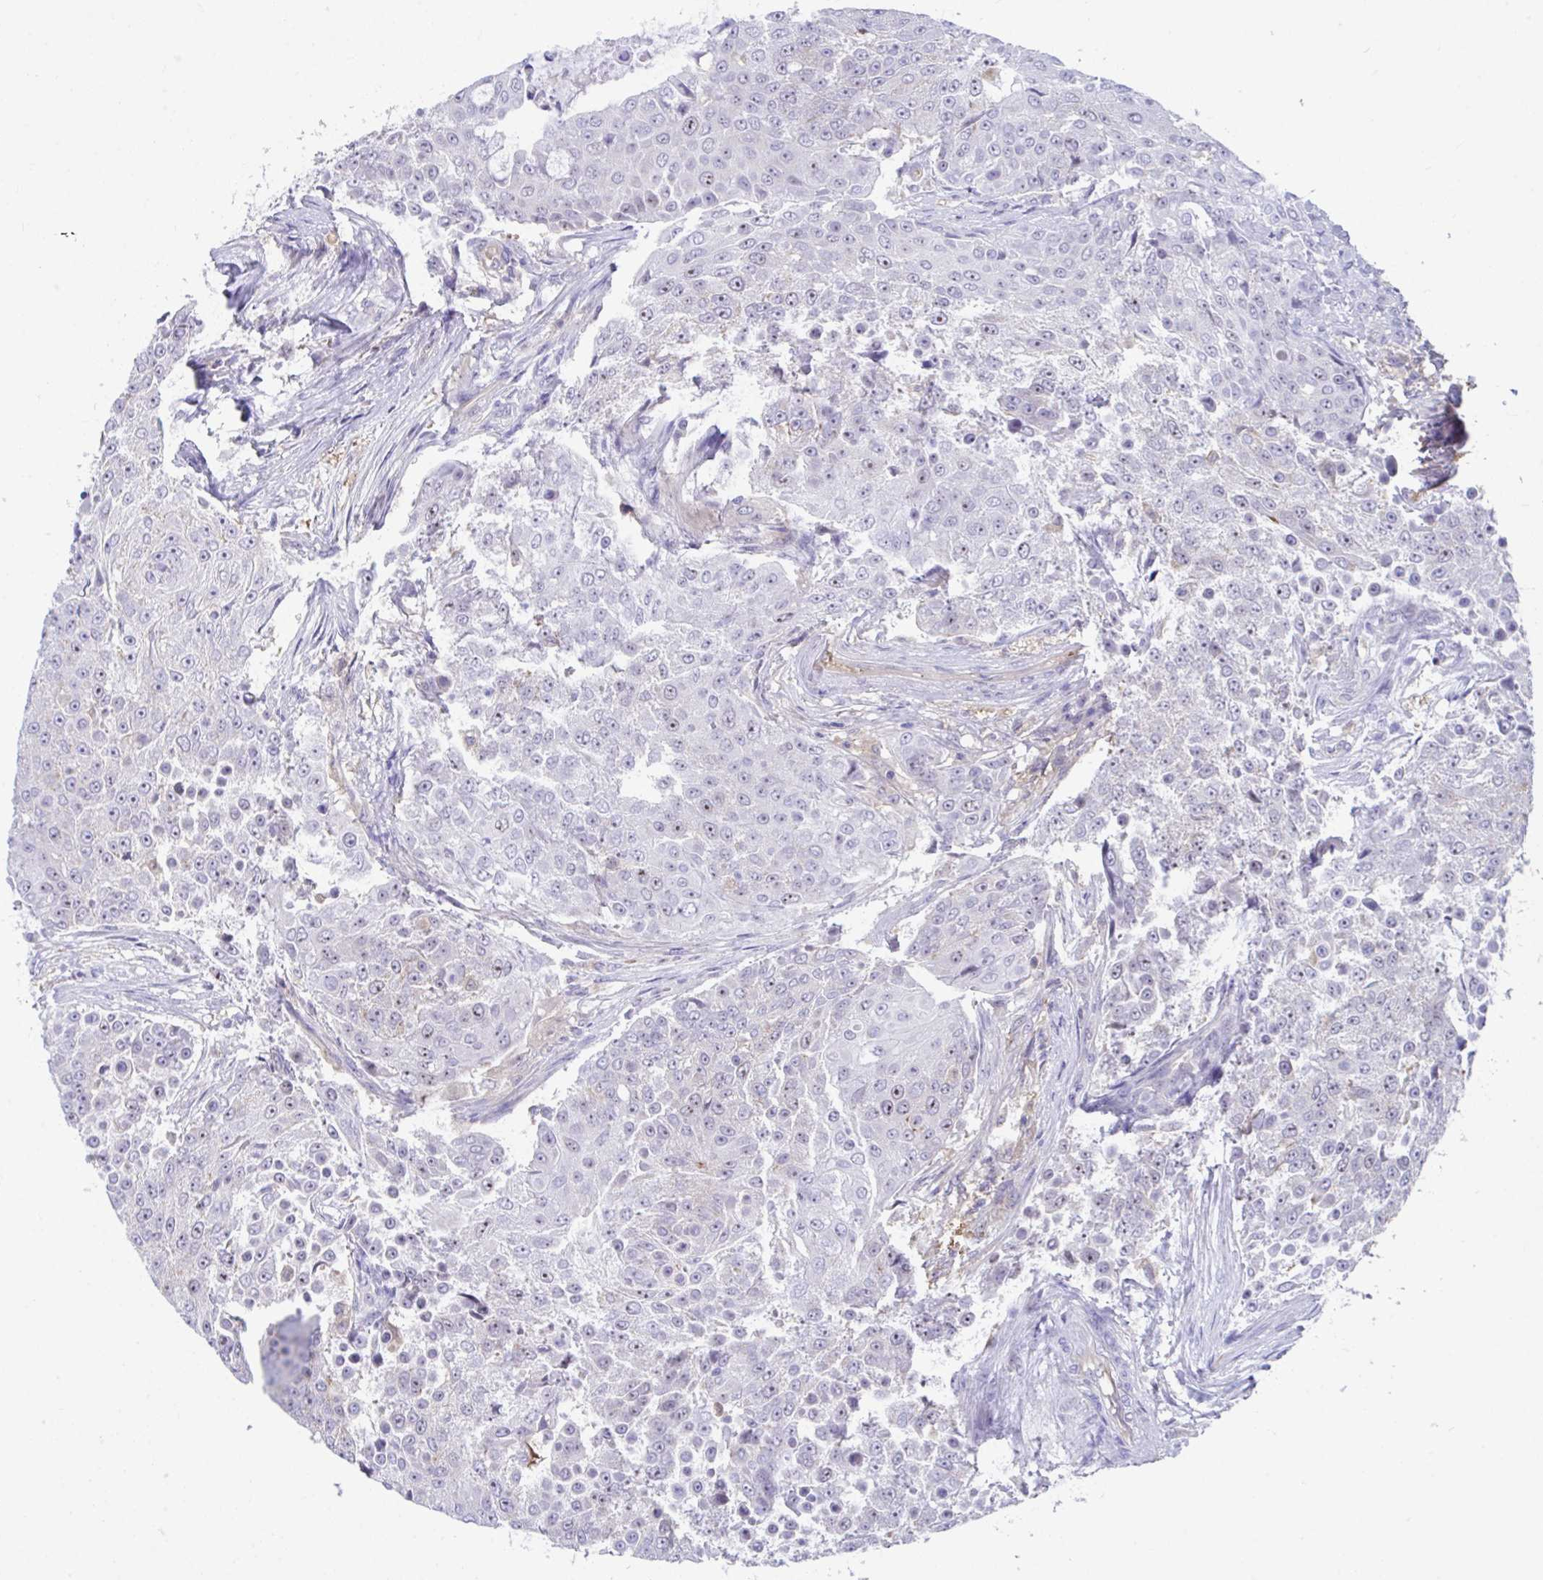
{"staining": {"intensity": "weak", "quantity": "25%-75%", "location": "nuclear"}, "tissue": "urothelial cancer", "cell_type": "Tumor cells", "image_type": "cancer", "snomed": [{"axis": "morphology", "description": "Urothelial carcinoma, High grade"}, {"axis": "topography", "description": "Urinary bladder"}], "caption": "This histopathology image exhibits urothelial cancer stained with immunohistochemistry (IHC) to label a protein in brown. The nuclear of tumor cells show weak positivity for the protein. Nuclei are counter-stained blue.", "gene": "CENPQ", "patient": {"sex": "female", "age": 63}}